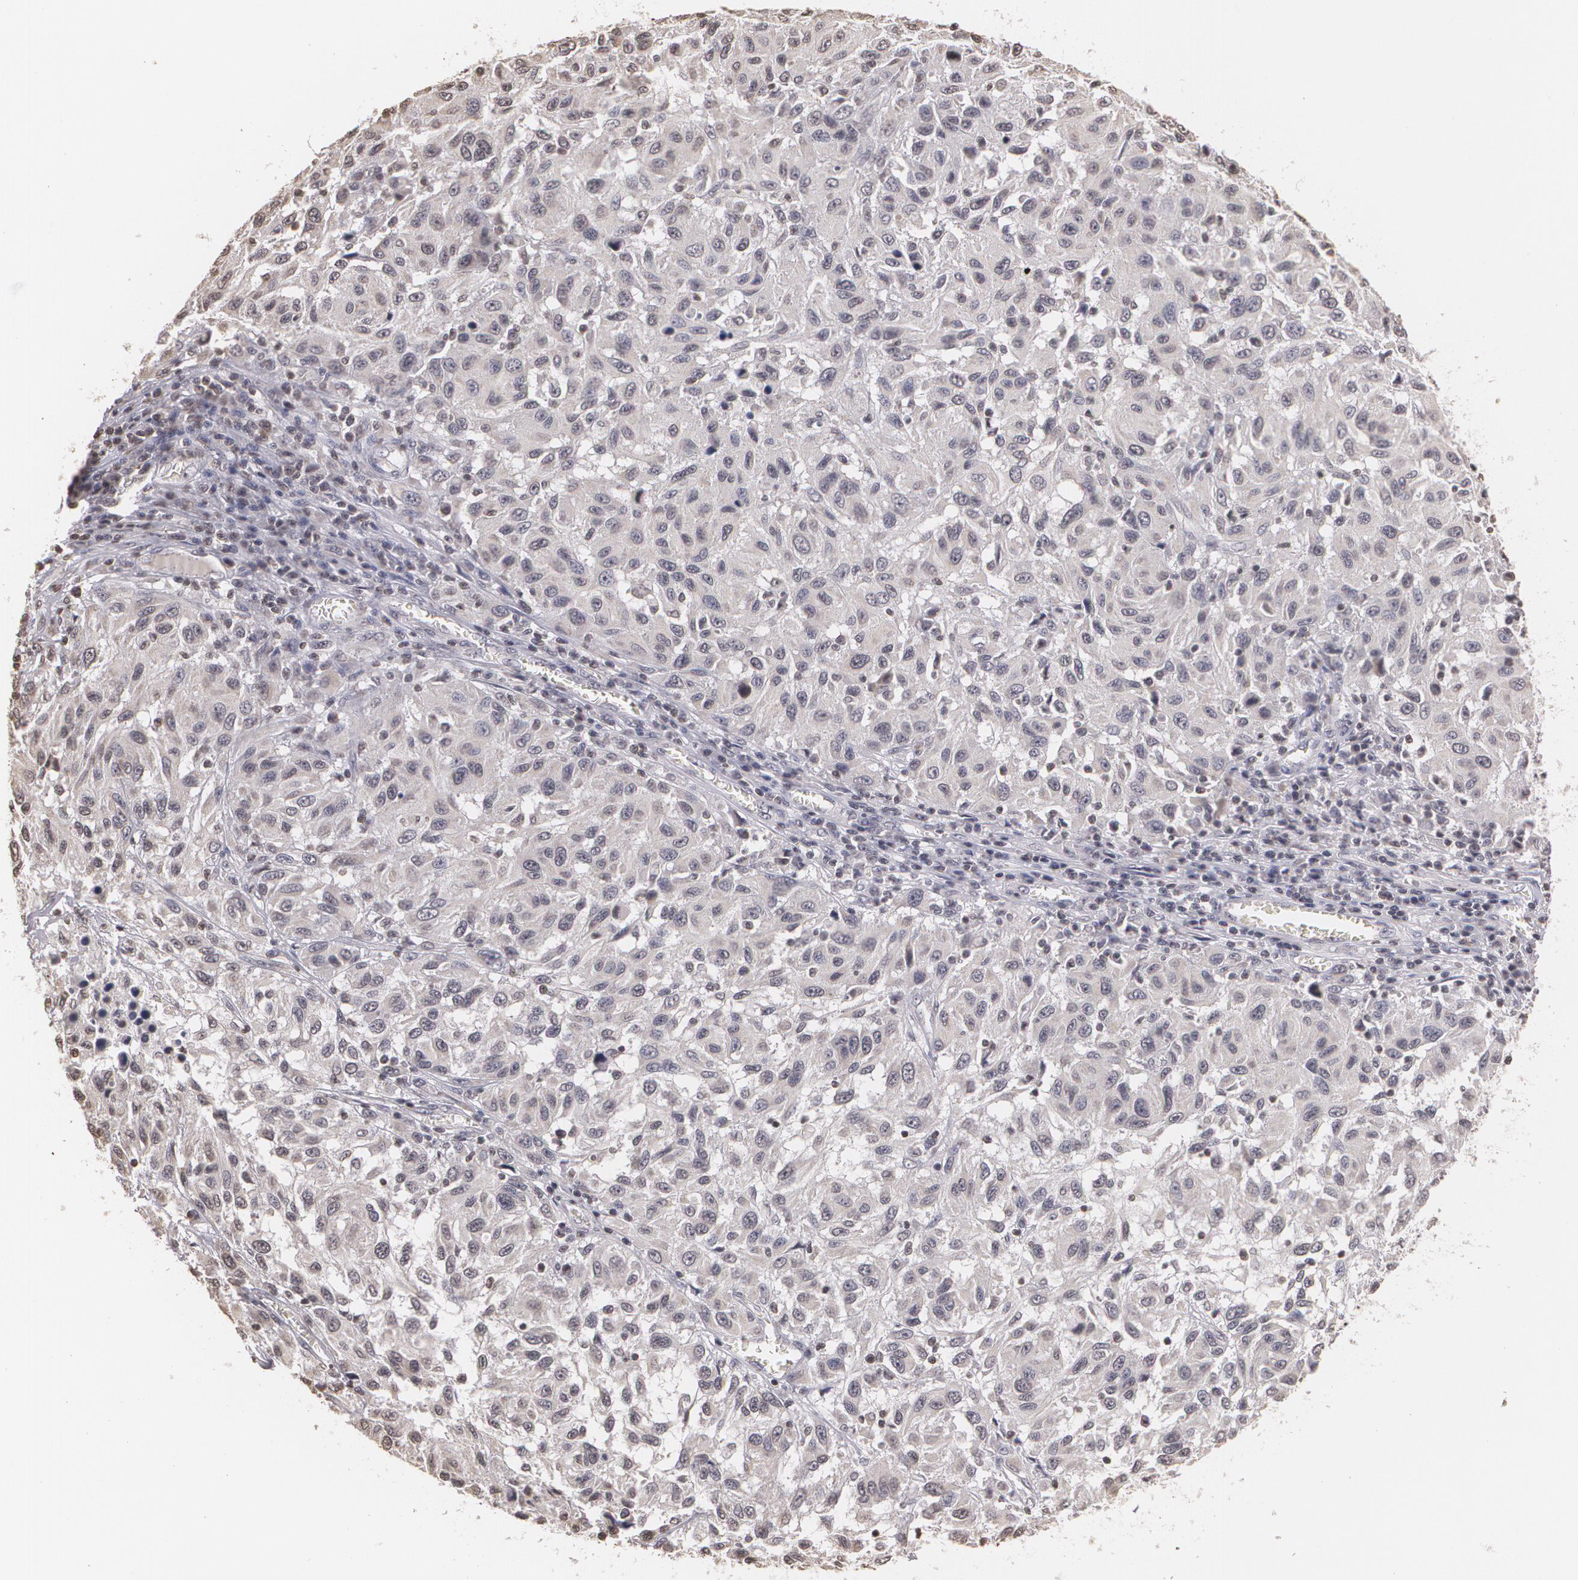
{"staining": {"intensity": "negative", "quantity": "none", "location": "none"}, "tissue": "melanoma", "cell_type": "Tumor cells", "image_type": "cancer", "snomed": [{"axis": "morphology", "description": "Malignant melanoma, NOS"}, {"axis": "topography", "description": "Skin"}], "caption": "The IHC photomicrograph has no significant expression in tumor cells of malignant melanoma tissue. (DAB (3,3'-diaminobenzidine) IHC visualized using brightfield microscopy, high magnification).", "gene": "THRB", "patient": {"sex": "female", "age": 77}}